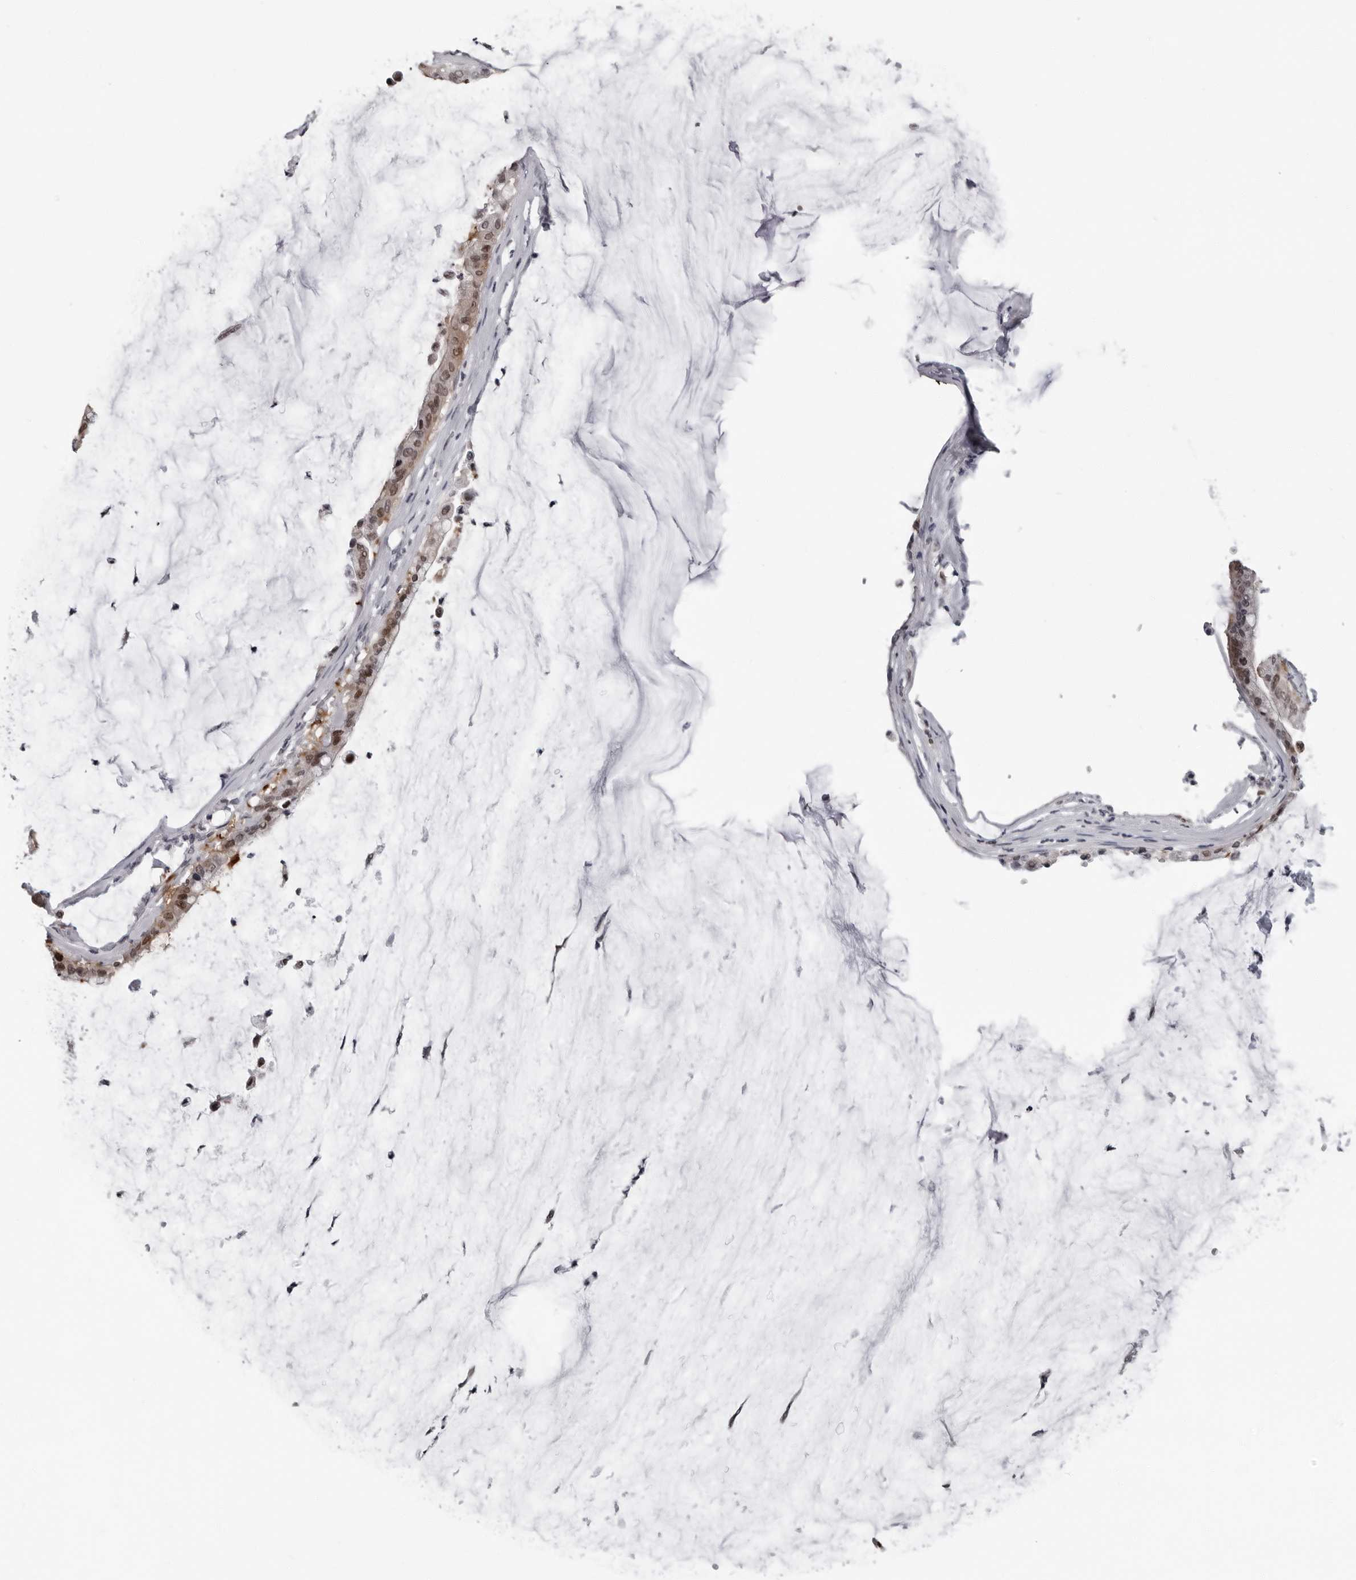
{"staining": {"intensity": "moderate", "quantity": ">75%", "location": "nuclear"}, "tissue": "pancreatic cancer", "cell_type": "Tumor cells", "image_type": "cancer", "snomed": [{"axis": "morphology", "description": "Adenocarcinoma, NOS"}, {"axis": "topography", "description": "Pancreas"}], "caption": "High-magnification brightfield microscopy of pancreatic cancer stained with DAB (3,3'-diaminobenzidine) (brown) and counterstained with hematoxylin (blue). tumor cells exhibit moderate nuclear expression is seen in about>75% of cells.", "gene": "LZIC", "patient": {"sex": "male", "age": 41}}